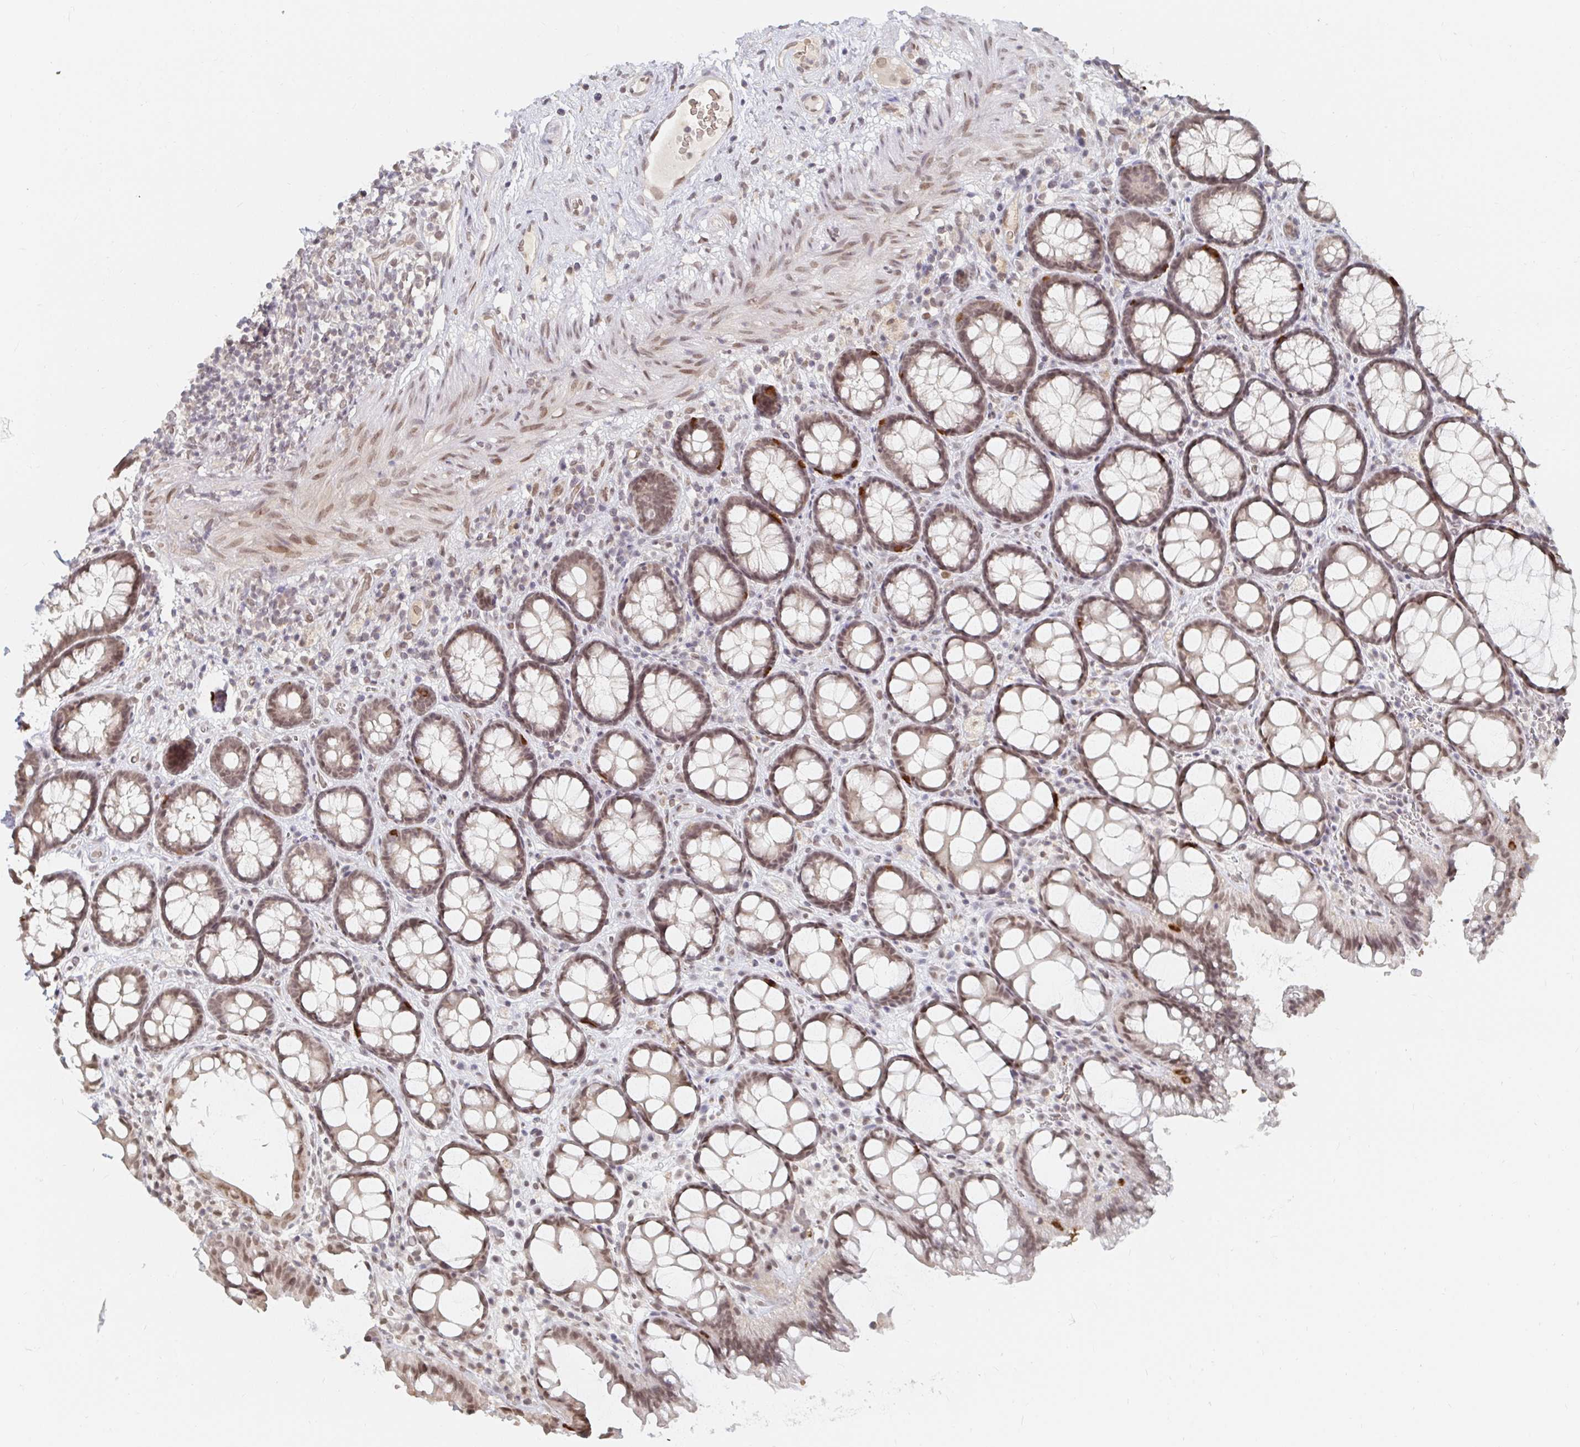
{"staining": {"intensity": "weak", "quantity": ">75%", "location": "nuclear"}, "tissue": "rectum", "cell_type": "Glandular cells", "image_type": "normal", "snomed": [{"axis": "morphology", "description": "Normal tissue, NOS"}, {"axis": "topography", "description": "Rectum"}], "caption": "The micrograph reveals a brown stain indicating the presence of a protein in the nuclear of glandular cells in rectum. (Stains: DAB (3,3'-diaminobenzidine) in brown, nuclei in blue, Microscopy: brightfield microscopy at high magnification).", "gene": "CHD2", "patient": {"sex": "female", "age": 67}}